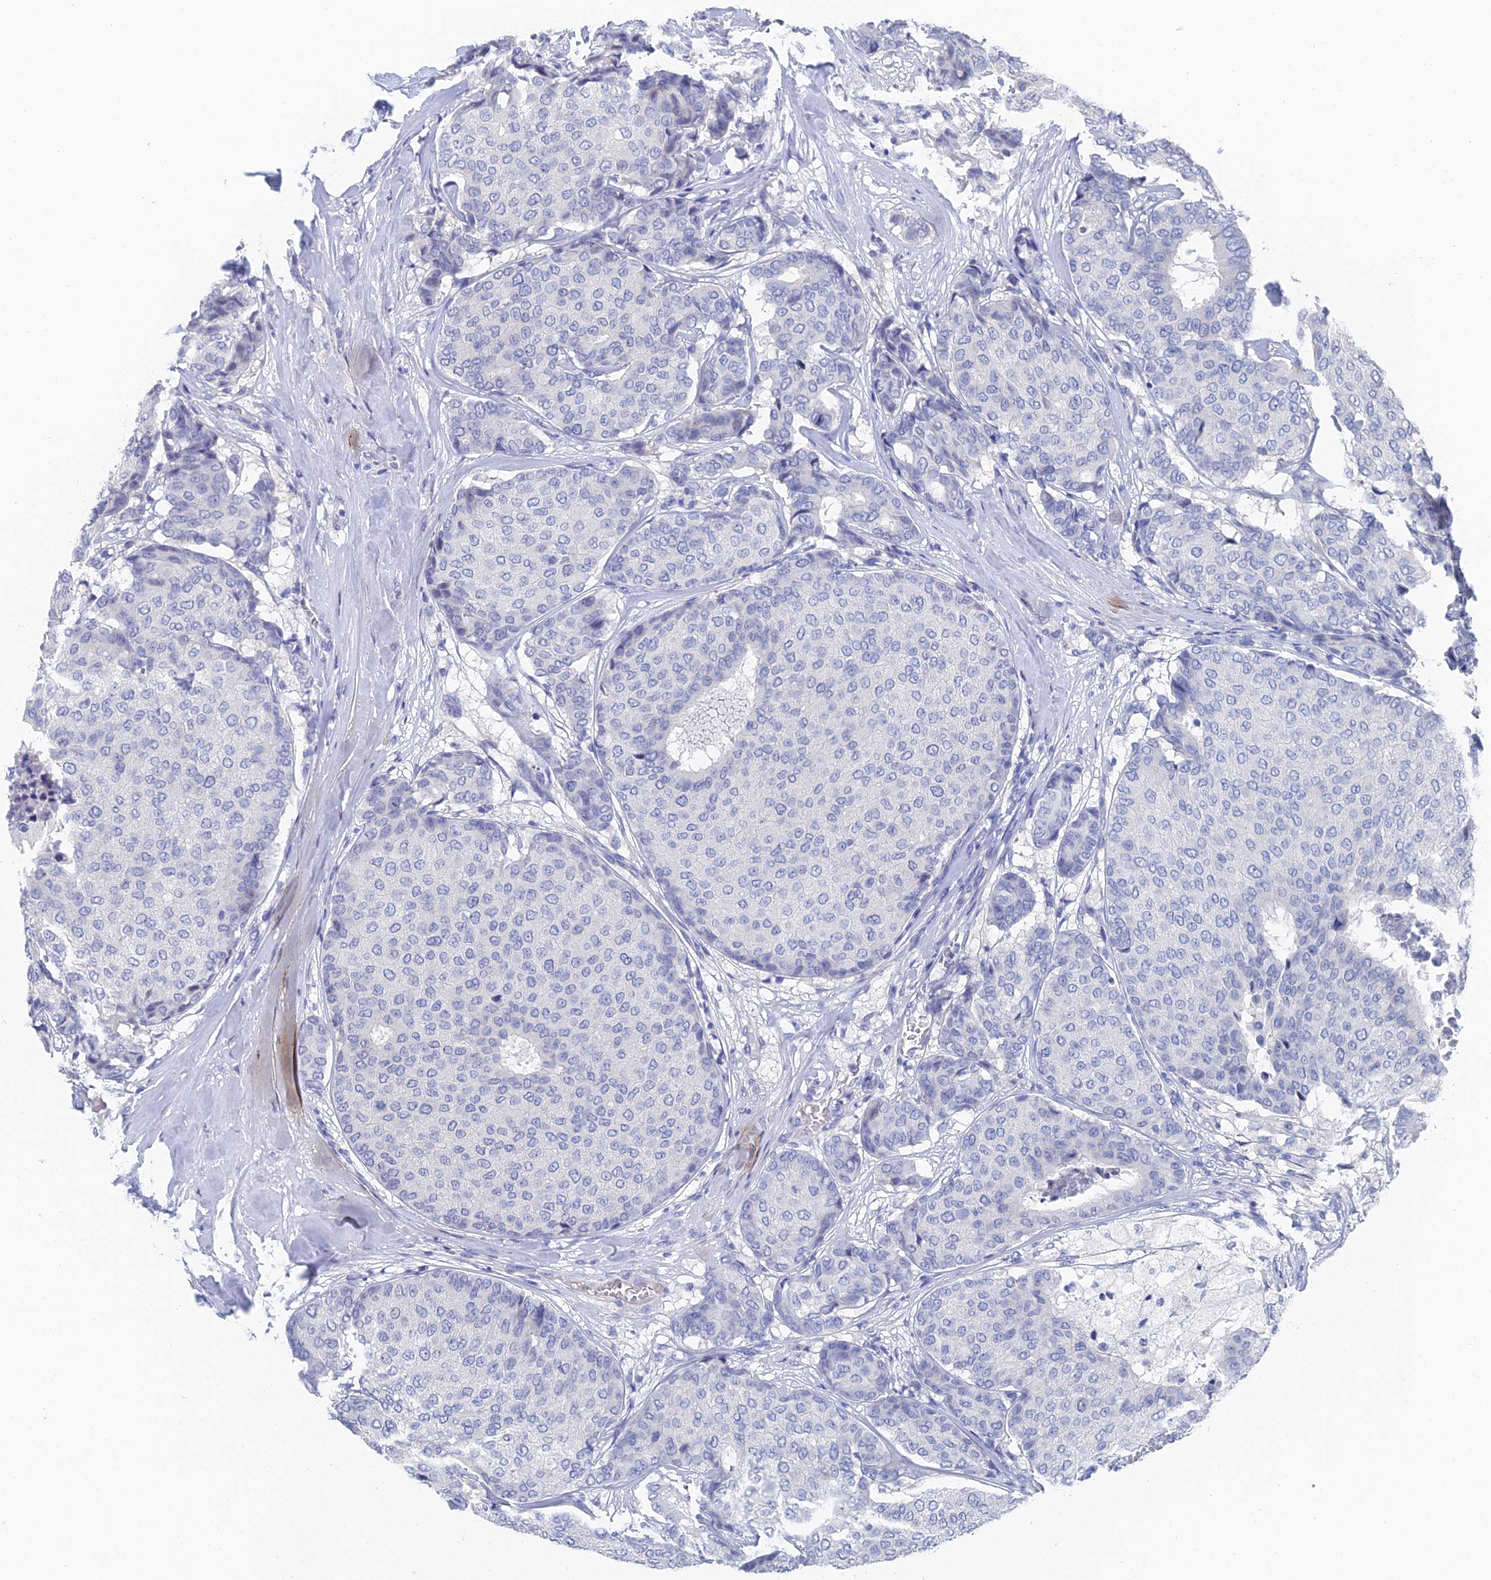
{"staining": {"intensity": "negative", "quantity": "none", "location": "none"}, "tissue": "breast cancer", "cell_type": "Tumor cells", "image_type": "cancer", "snomed": [{"axis": "morphology", "description": "Duct carcinoma"}, {"axis": "topography", "description": "Breast"}], "caption": "Immunohistochemistry photomicrograph of neoplastic tissue: breast cancer (intraductal carcinoma) stained with DAB reveals no significant protein positivity in tumor cells. (Immunohistochemistry, brightfield microscopy, high magnification).", "gene": "GFAP", "patient": {"sex": "female", "age": 75}}